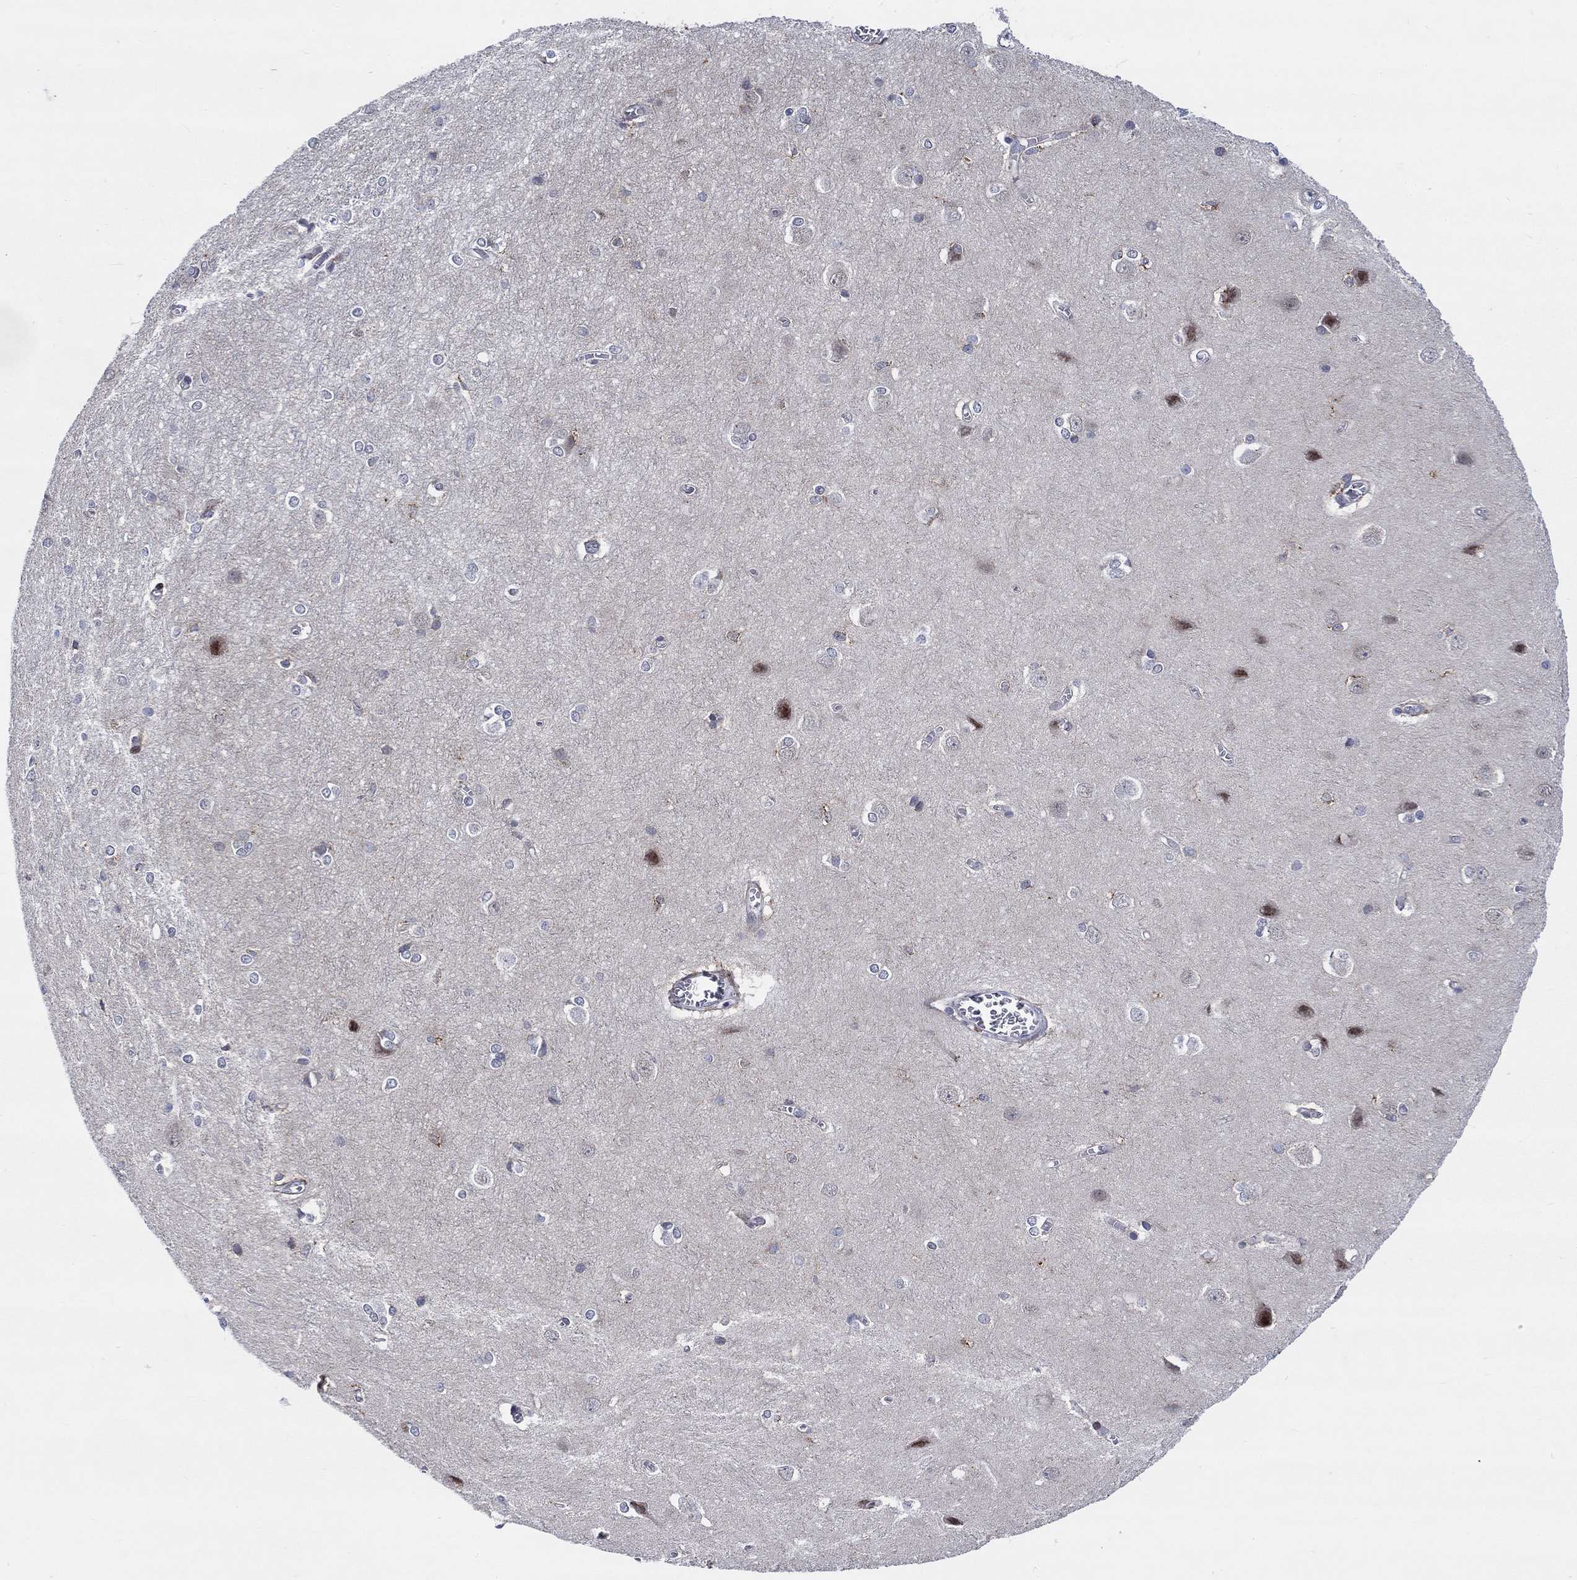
{"staining": {"intensity": "negative", "quantity": "none", "location": "none"}, "tissue": "cerebral cortex", "cell_type": "Endothelial cells", "image_type": "normal", "snomed": [{"axis": "morphology", "description": "Normal tissue, NOS"}, {"axis": "topography", "description": "Cerebral cortex"}], "caption": "Endothelial cells show no significant protein positivity in unremarkable cerebral cortex.", "gene": "SLC35F2", "patient": {"sex": "male", "age": 37}}